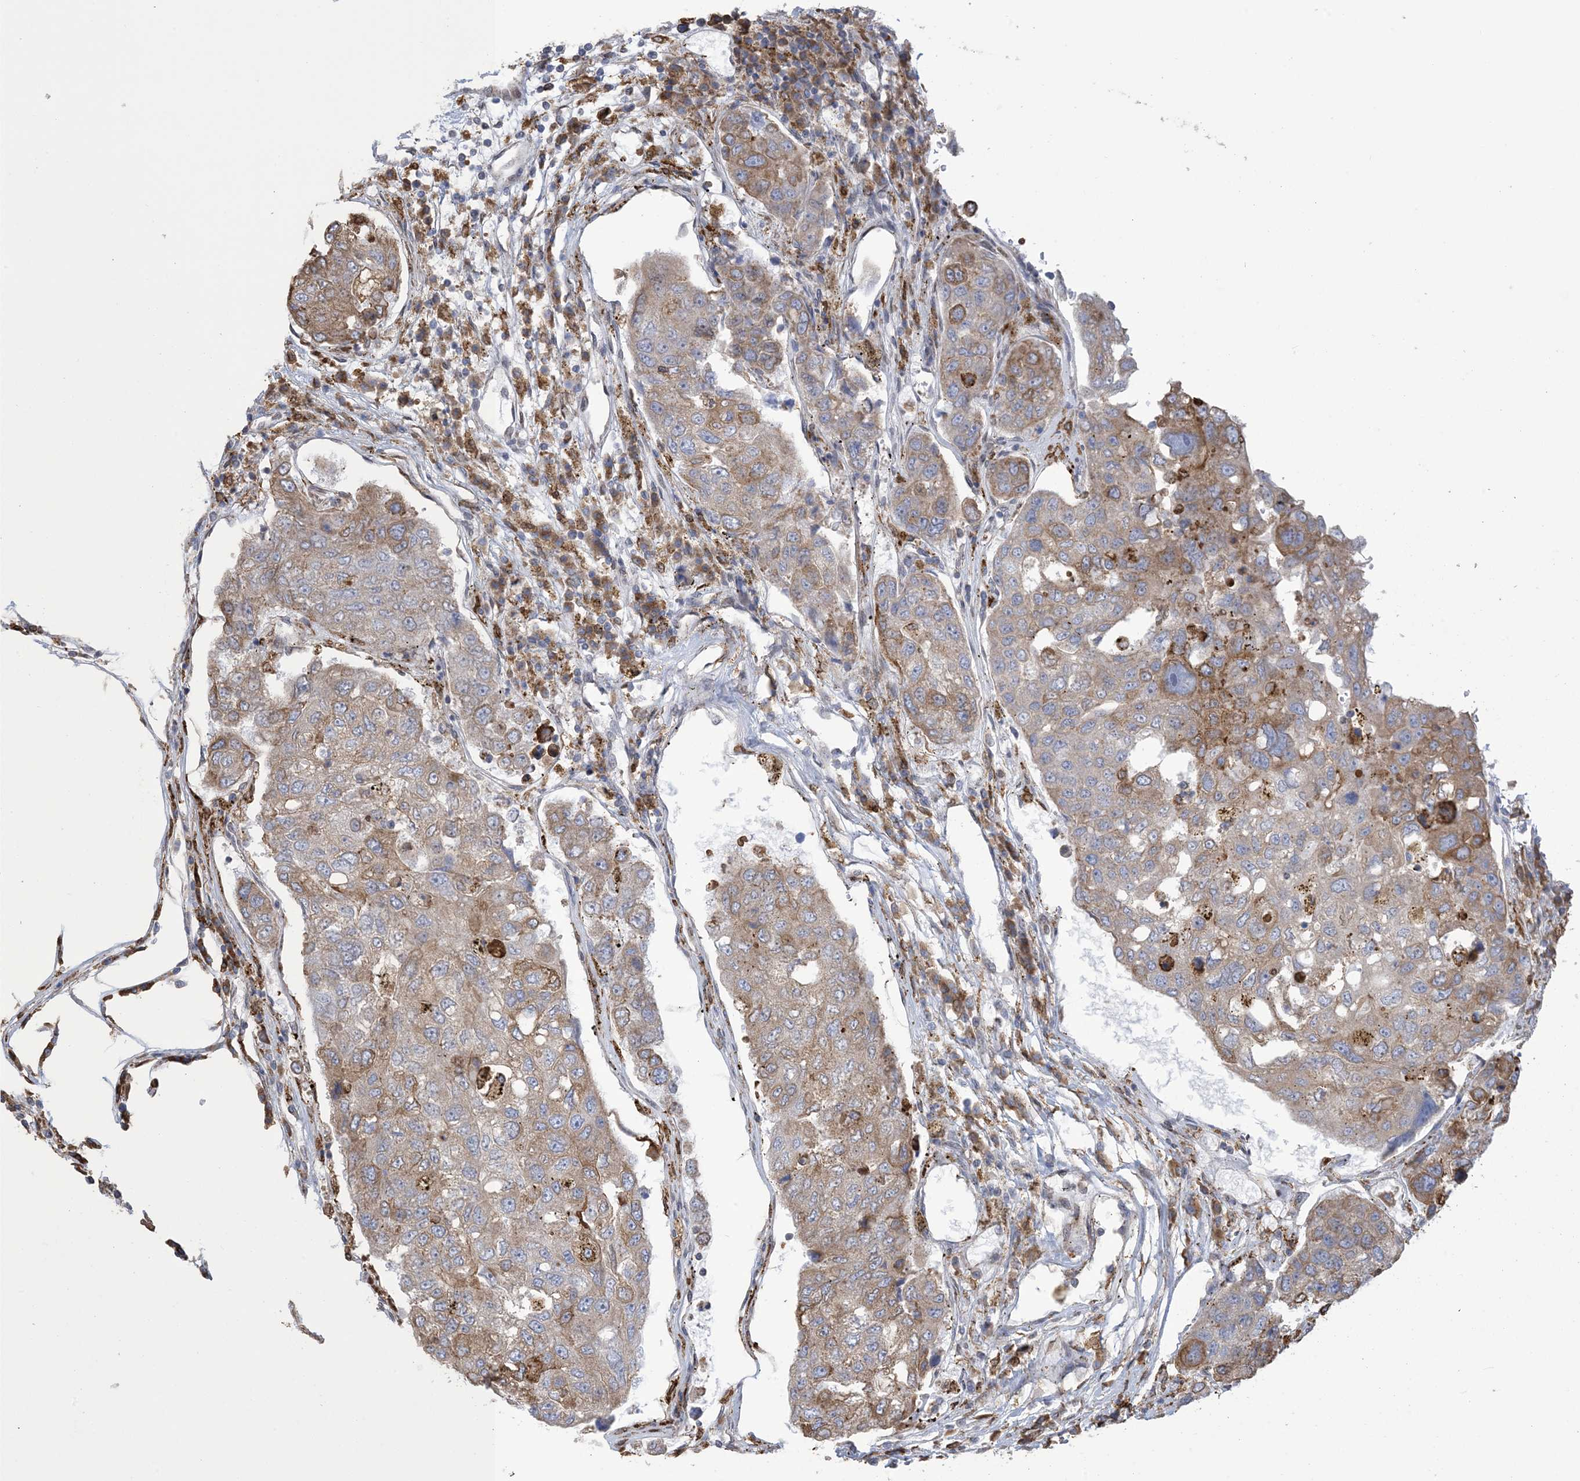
{"staining": {"intensity": "moderate", "quantity": ">75%", "location": "cytoplasmic/membranous"}, "tissue": "urothelial cancer", "cell_type": "Tumor cells", "image_type": "cancer", "snomed": [{"axis": "morphology", "description": "Urothelial carcinoma, High grade"}, {"axis": "topography", "description": "Lymph node"}, {"axis": "topography", "description": "Urinary bladder"}], "caption": "Urothelial carcinoma (high-grade) was stained to show a protein in brown. There is medium levels of moderate cytoplasmic/membranous staining in about >75% of tumor cells.", "gene": "SHANK1", "patient": {"sex": "male", "age": 51}}